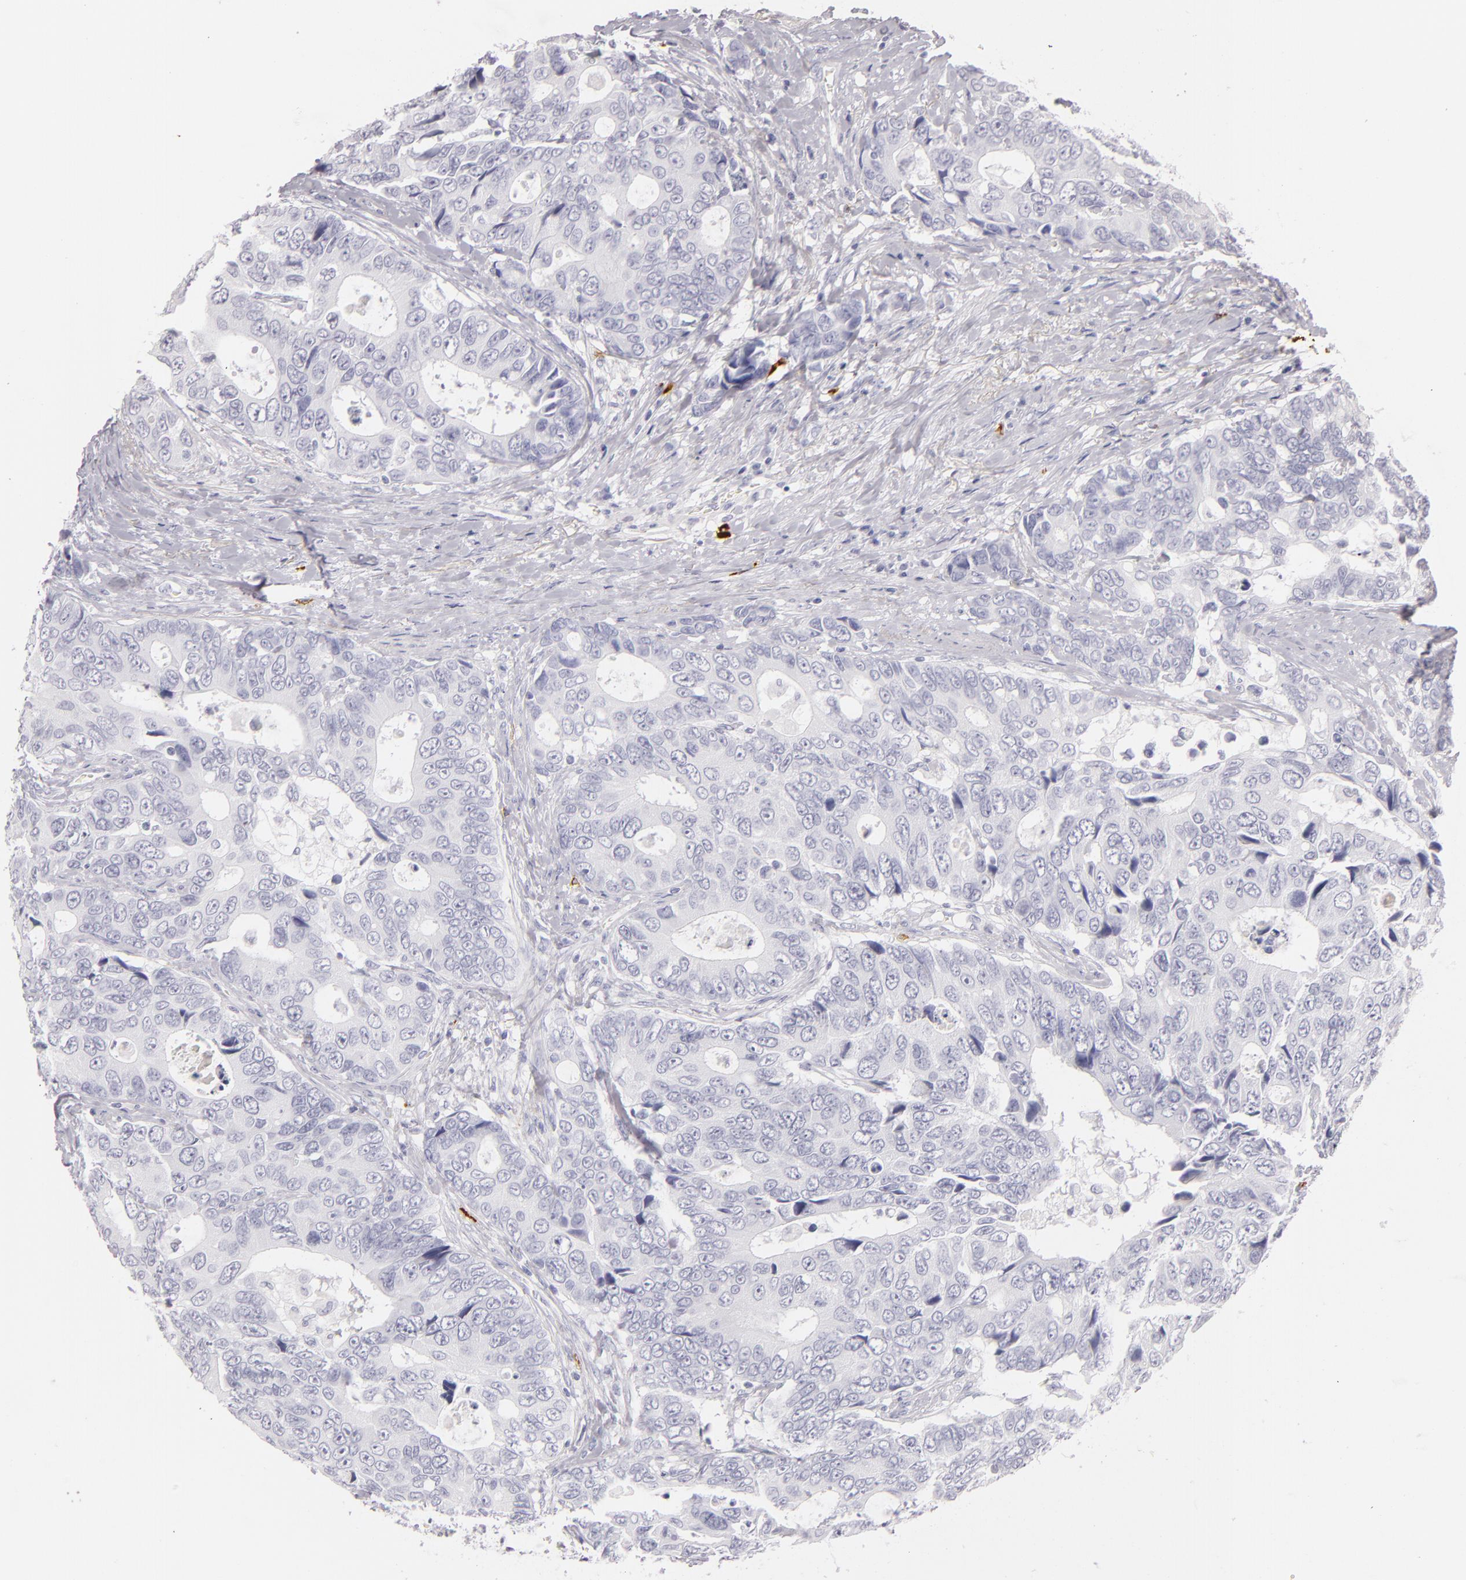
{"staining": {"intensity": "negative", "quantity": "none", "location": "none"}, "tissue": "colorectal cancer", "cell_type": "Tumor cells", "image_type": "cancer", "snomed": [{"axis": "morphology", "description": "Adenocarcinoma, NOS"}, {"axis": "topography", "description": "Rectum"}], "caption": "Tumor cells are negative for protein expression in human colorectal cancer.", "gene": "TPSD1", "patient": {"sex": "female", "age": 67}}